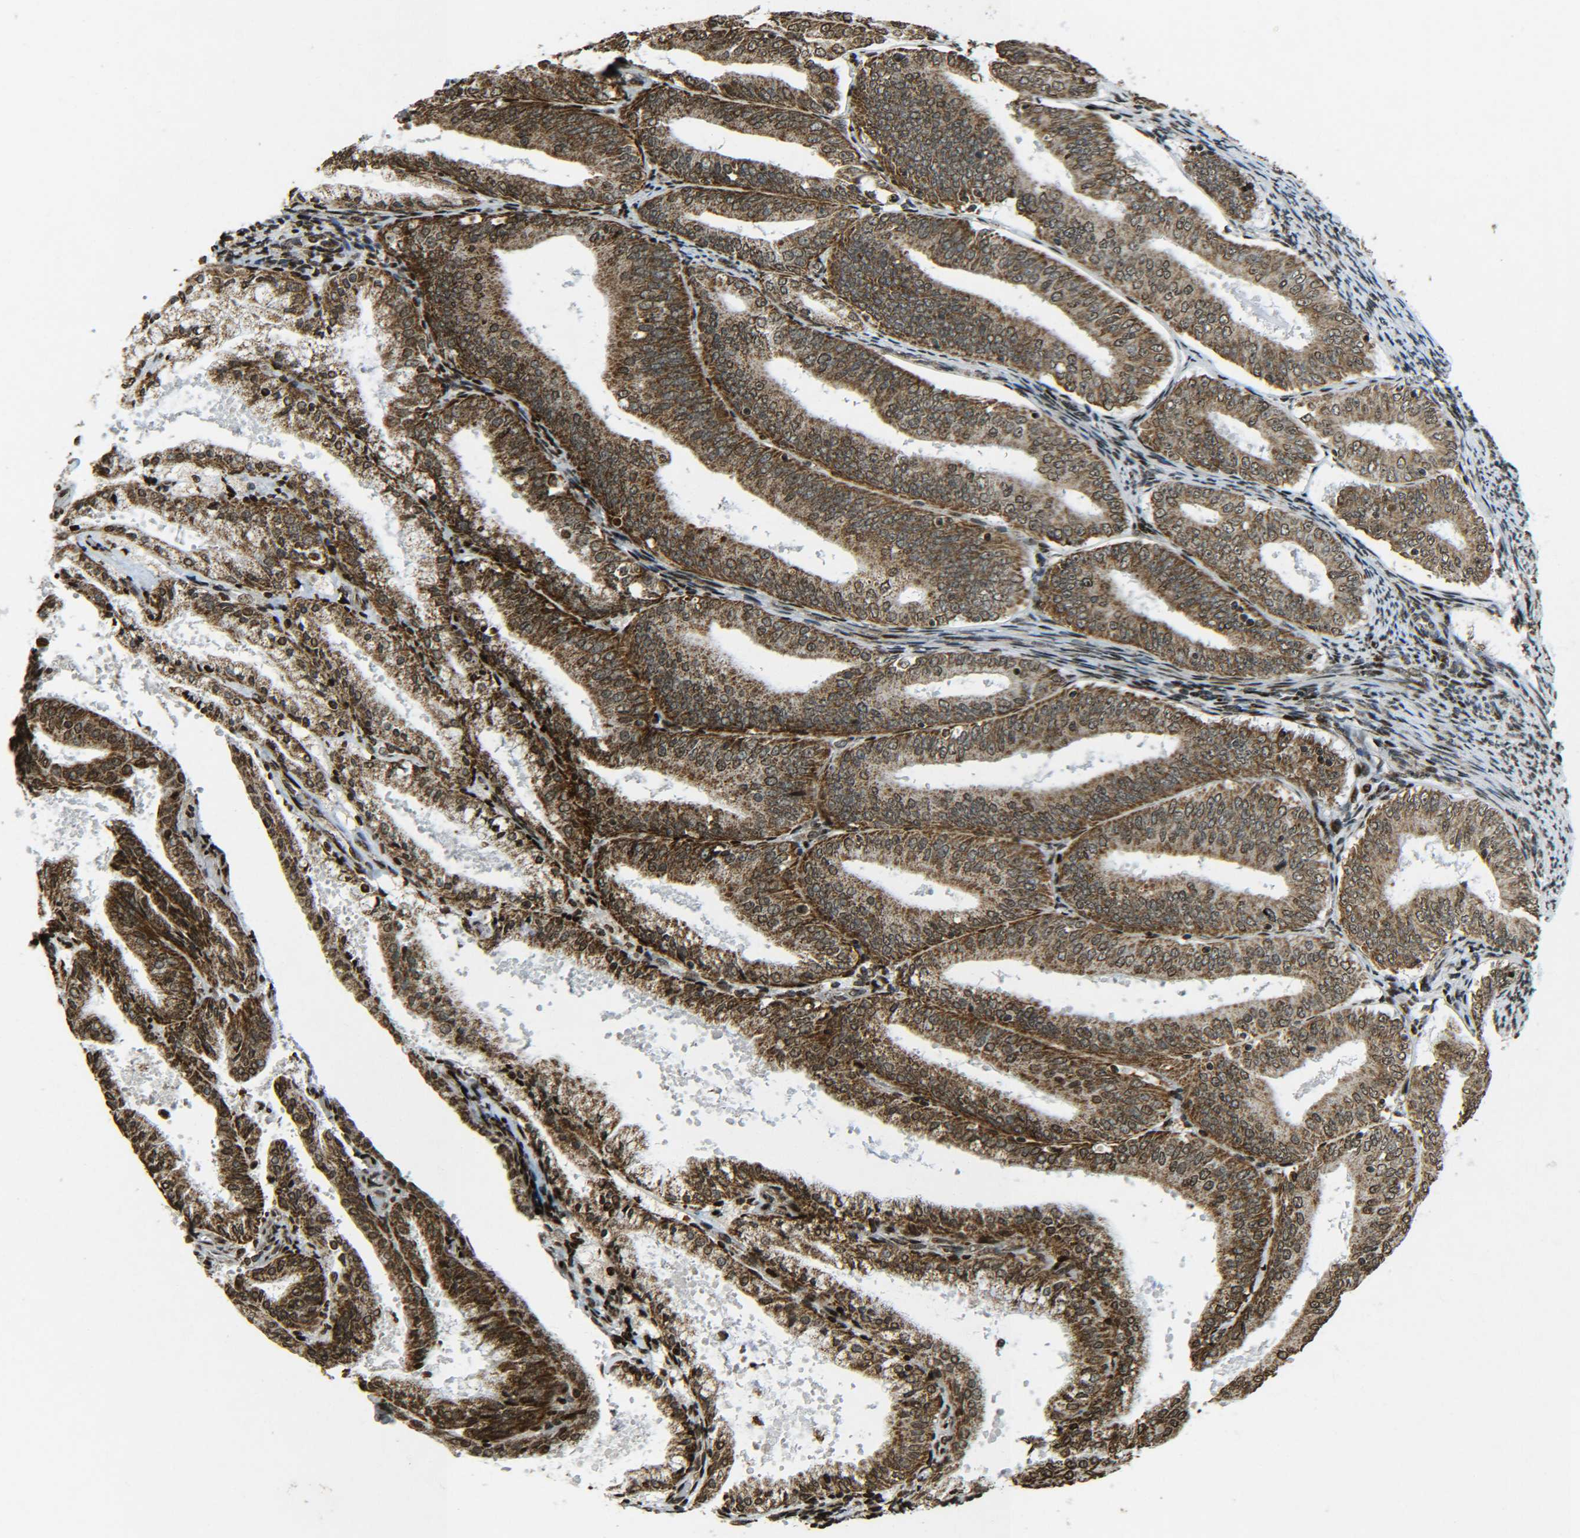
{"staining": {"intensity": "strong", "quantity": ">75%", "location": "cytoplasmic/membranous,nuclear"}, "tissue": "endometrial cancer", "cell_type": "Tumor cells", "image_type": "cancer", "snomed": [{"axis": "morphology", "description": "Adenocarcinoma, NOS"}, {"axis": "topography", "description": "Endometrium"}], "caption": "Strong cytoplasmic/membranous and nuclear staining for a protein is present in about >75% of tumor cells of adenocarcinoma (endometrial) using immunohistochemistry.", "gene": "NEUROG2", "patient": {"sex": "female", "age": 63}}